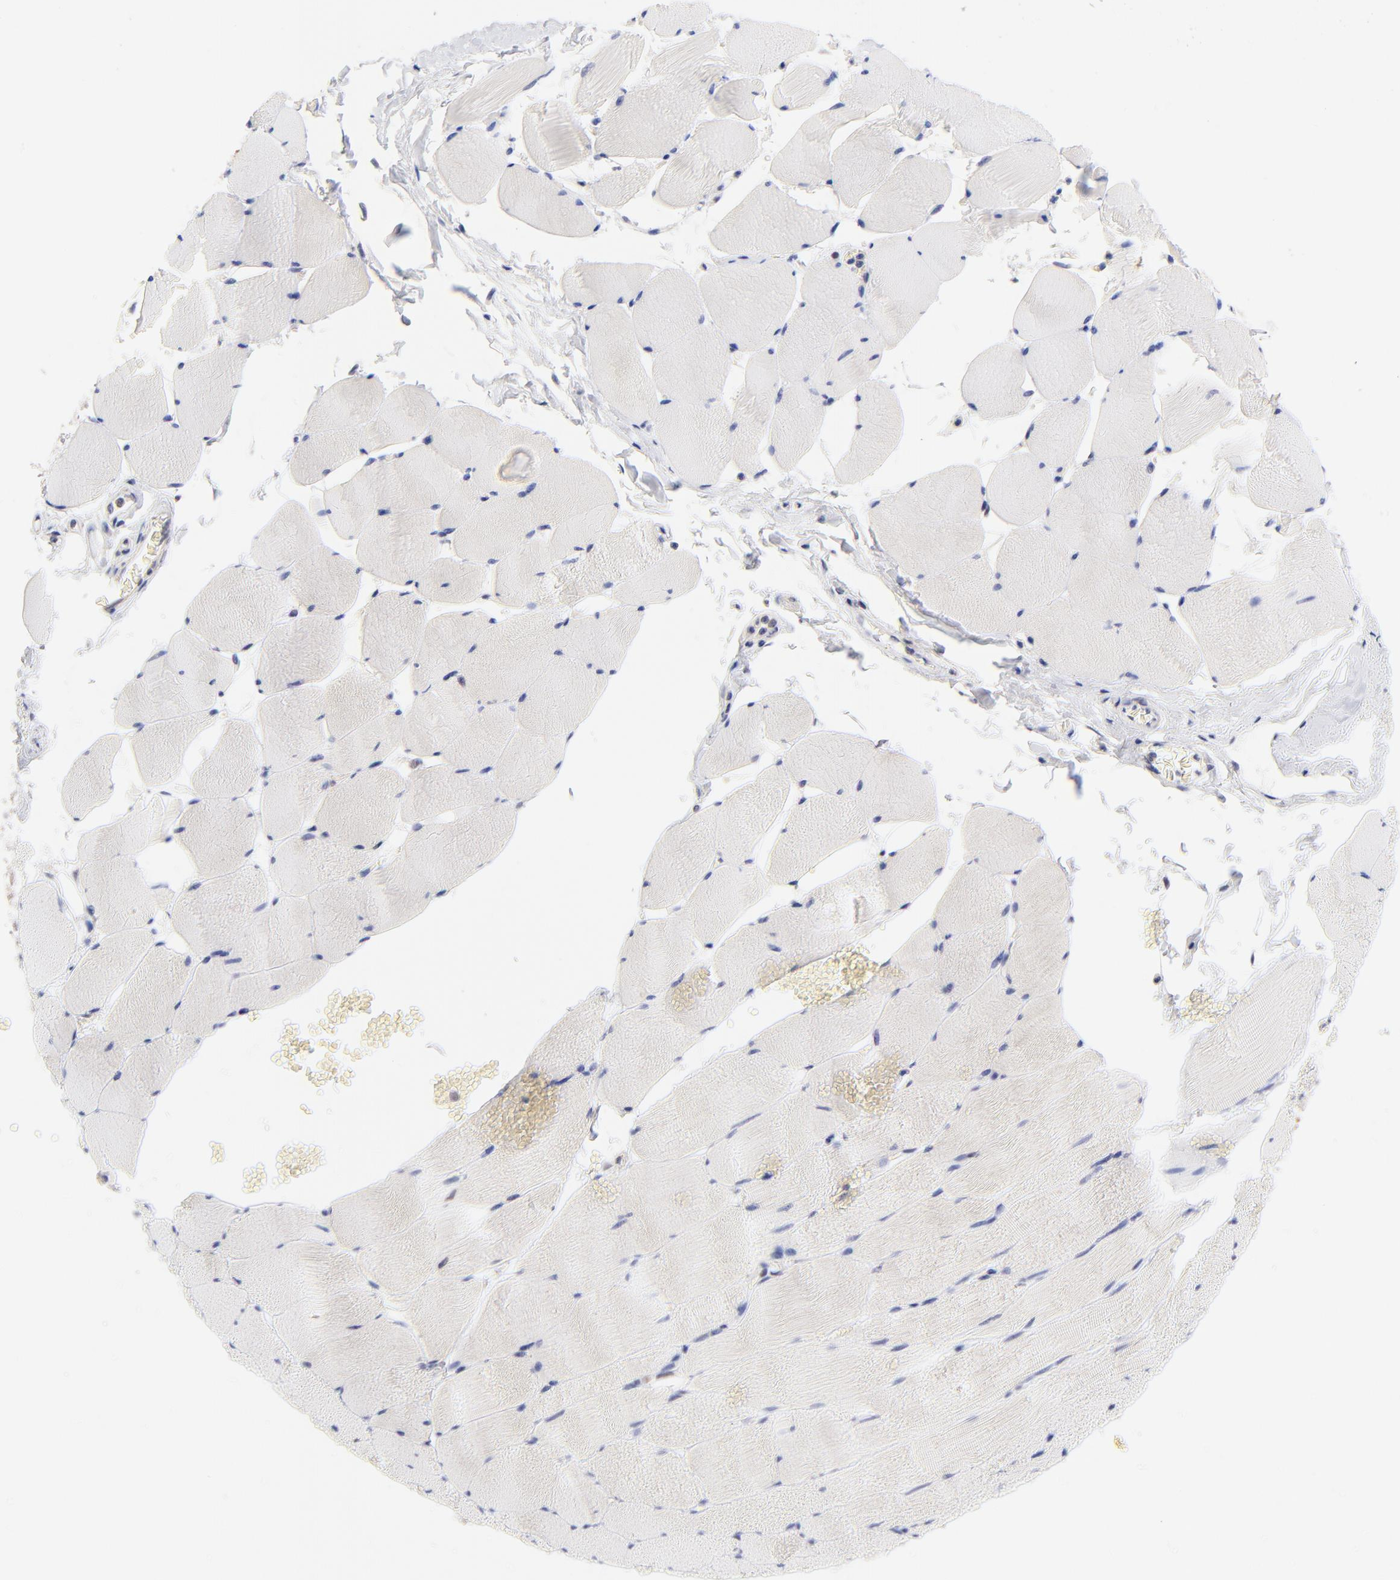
{"staining": {"intensity": "negative", "quantity": "none", "location": "none"}, "tissue": "skeletal muscle", "cell_type": "Myocytes", "image_type": "normal", "snomed": [{"axis": "morphology", "description": "Normal tissue, NOS"}, {"axis": "topography", "description": "Skeletal muscle"}], "caption": "DAB immunohistochemical staining of normal human skeletal muscle reveals no significant positivity in myocytes.", "gene": "TXNL1", "patient": {"sex": "male", "age": 62}}